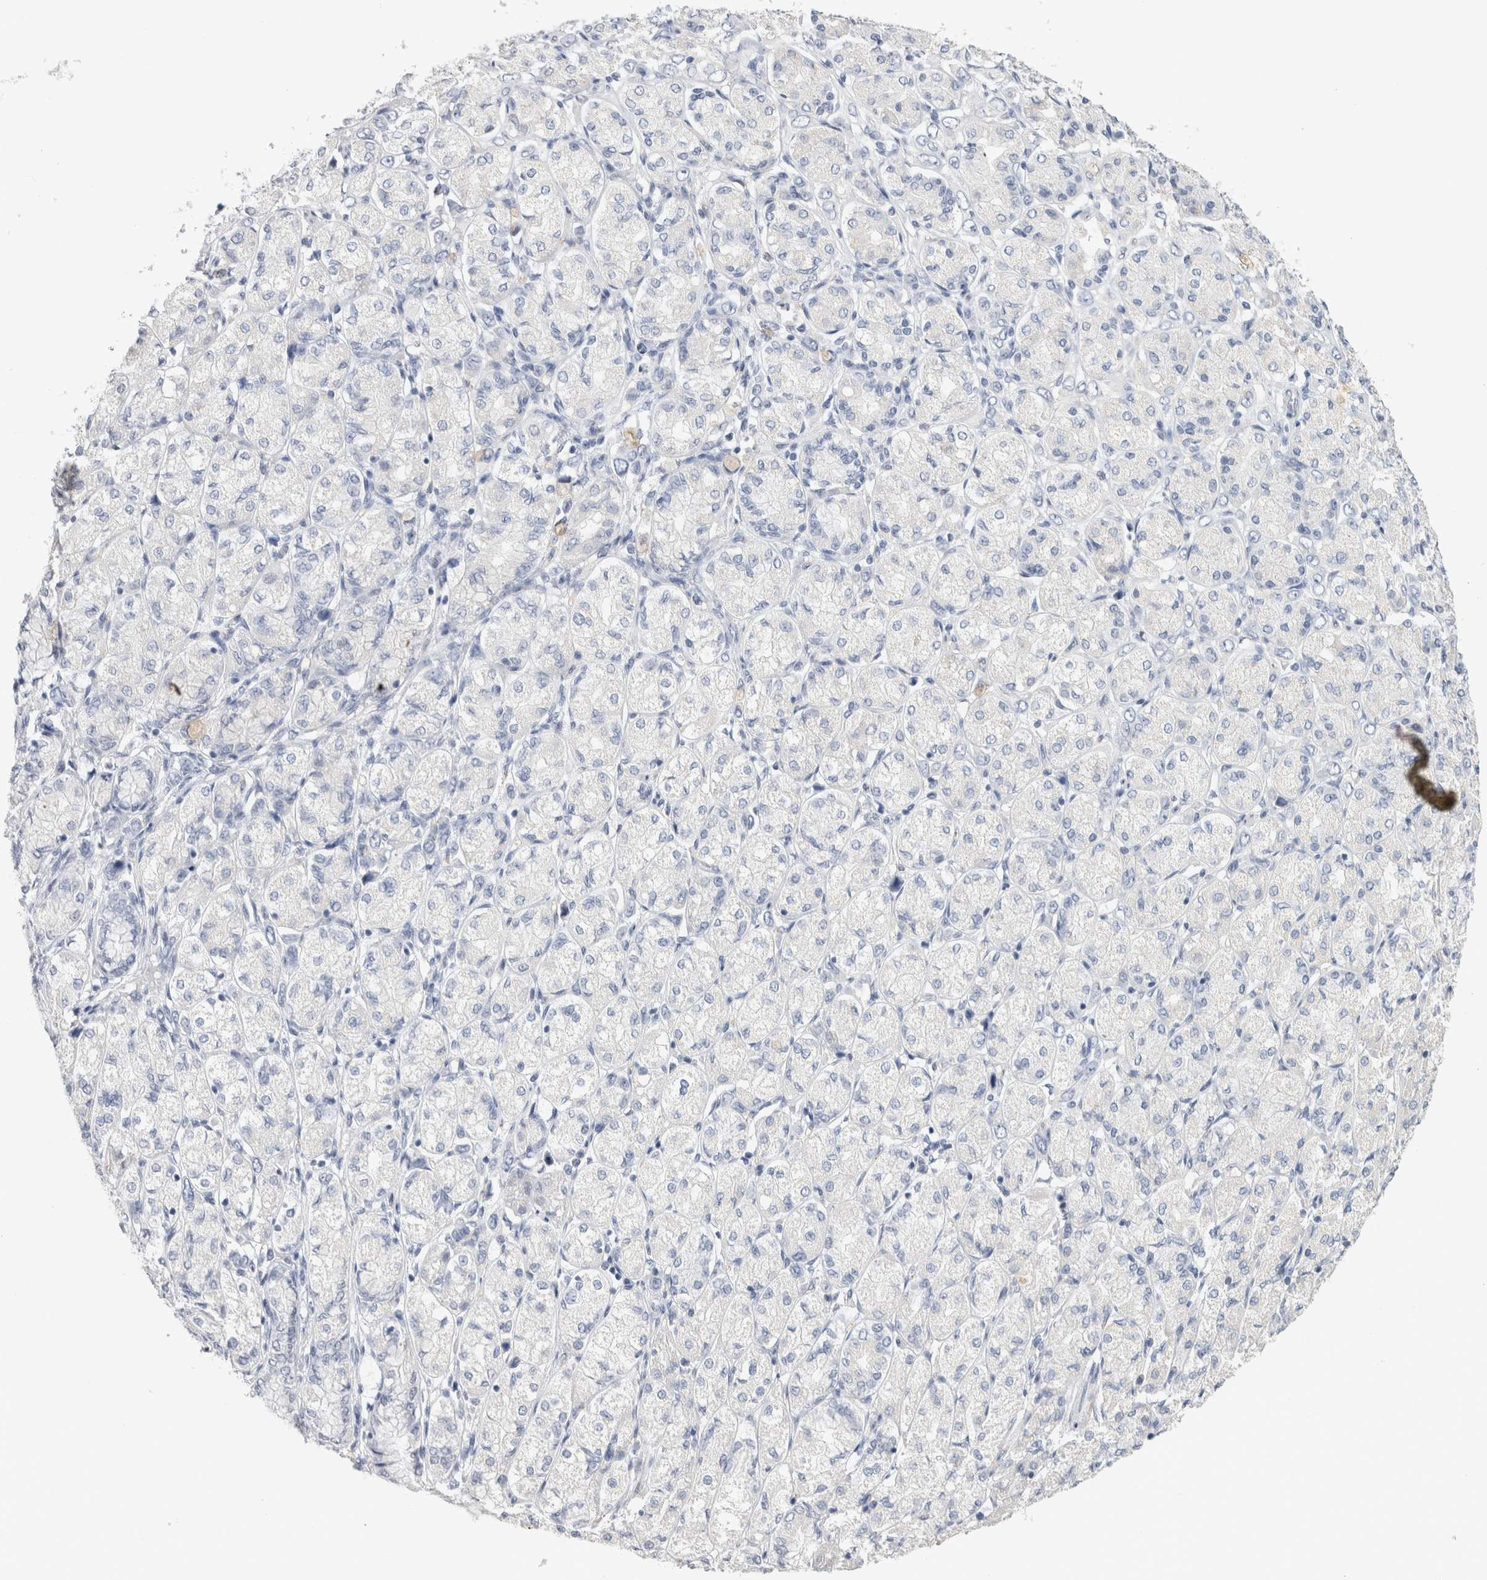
{"staining": {"intensity": "negative", "quantity": "none", "location": "none"}, "tissue": "stomach cancer", "cell_type": "Tumor cells", "image_type": "cancer", "snomed": [{"axis": "morphology", "description": "Adenocarcinoma, NOS"}, {"axis": "topography", "description": "Stomach"}], "caption": "Tumor cells show no significant protein expression in stomach cancer.", "gene": "TONSL", "patient": {"sex": "female", "age": 65}}